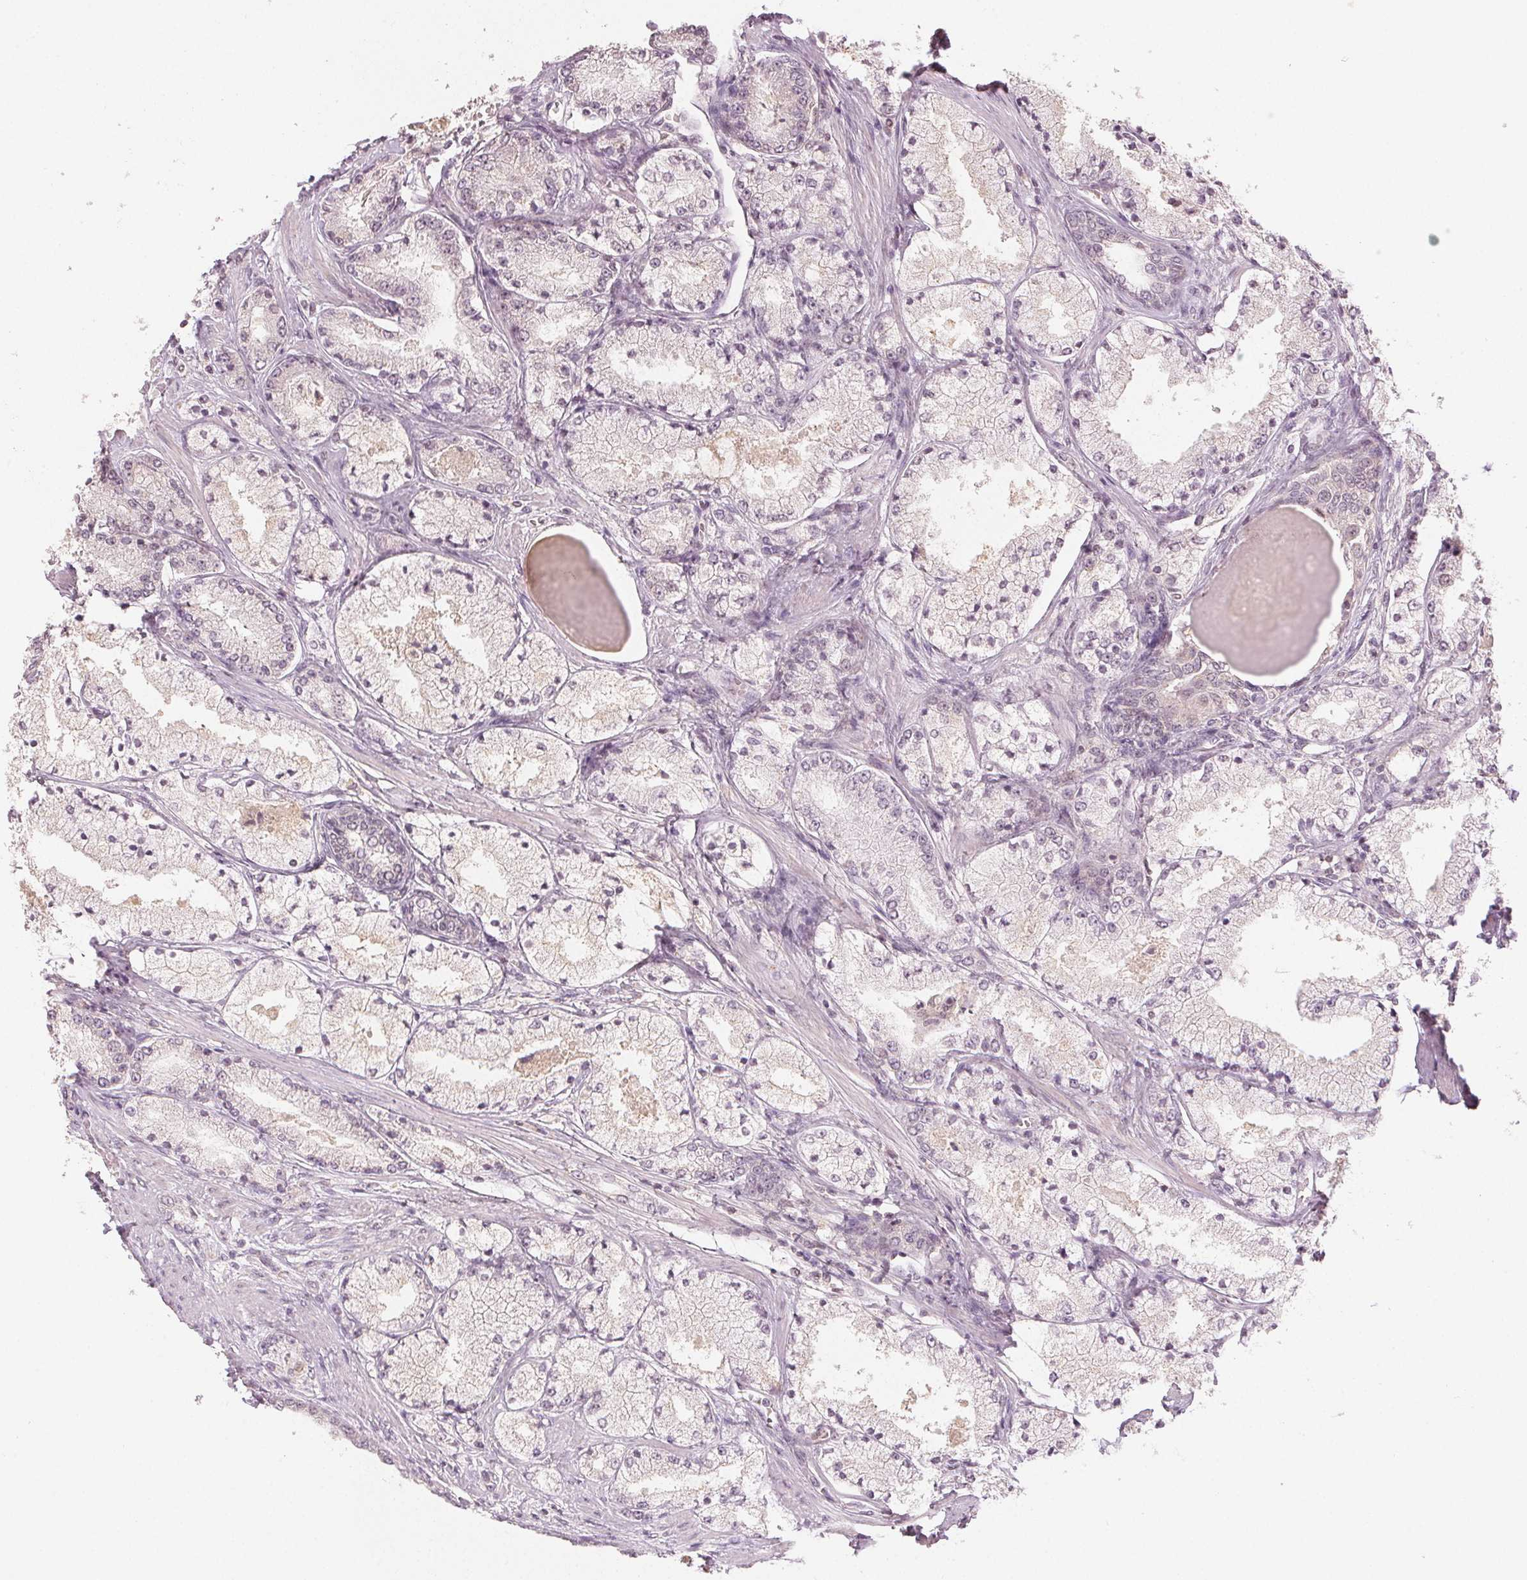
{"staining": {"intensity": "negative", "quantity": "none", "location": "none"}, "tissue": "prostate cancer", "cell_type": "Tumor cells", "image_type": "cancer", "snomed": [{"axis": "morphology", "description": "Adenocarcinoma, High grade"}, {"axis": "topography", "description": "Prostate"}], "caption": "Immunohistochemical staining of adenocarcinoma (high-grade) (prostate) demonstrates no significant positivity in tumor cells. (Immunohistochemistry (ihc), brightfield microscopy, high magnification).", "gene": "MAPK14", "patient": {"sex": "male", "age": 63}}